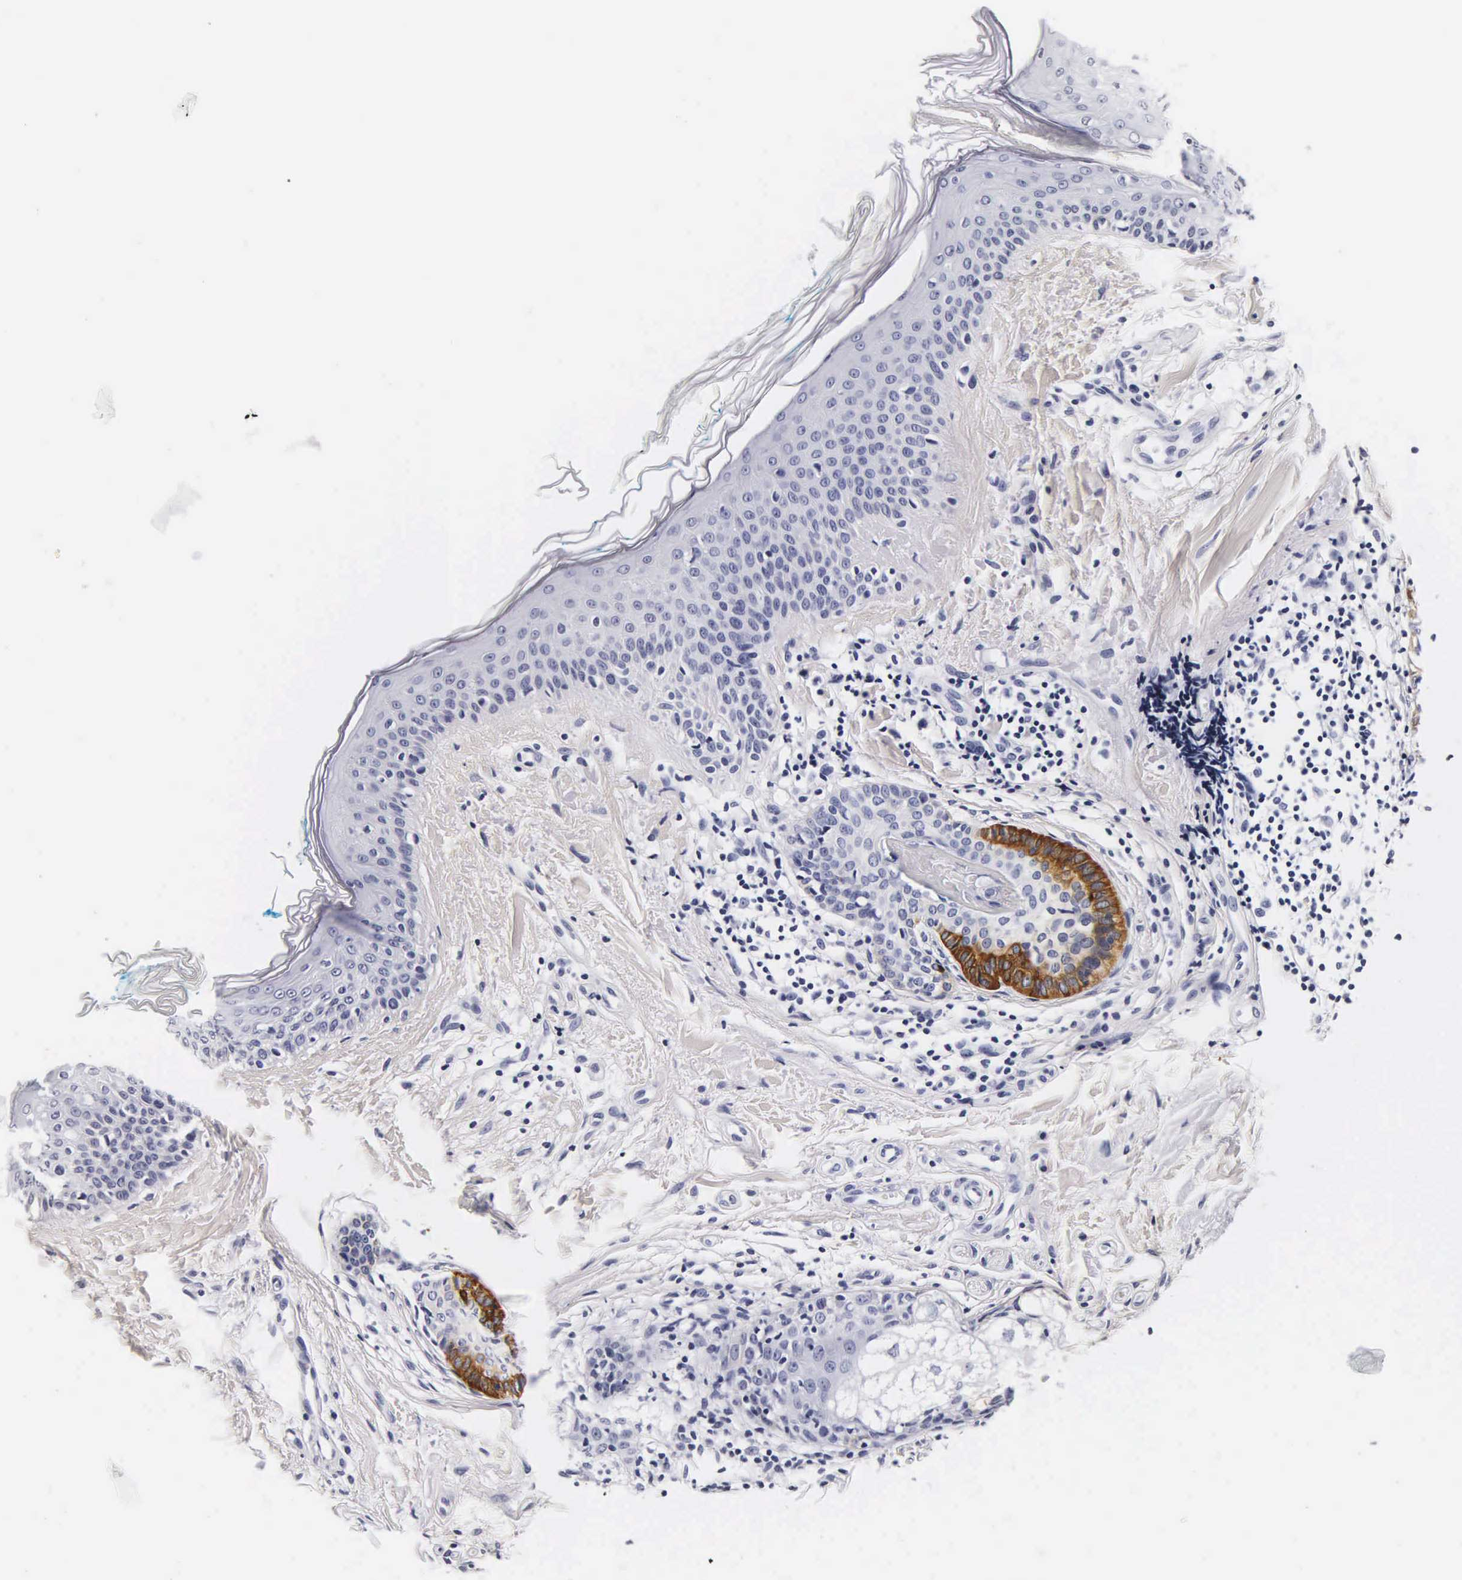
{"staining": {"intensity": "negative", "quantity": "none", "location": "none"}, "tissue": "skin", "cell_type": "Fibroblasts", "image_type": "normal", "snomed": [{"axis": "morphology", "description": "Normal tissue, NOS"}, {"axis": "topography", "description": "Skin"}], "caption": "IHC image of benign human skin stained for a protein (brown), which reveals no positivity in fibroblasts.", "gene": "KRT18", "patient": {"sex": "male", "age": 86}}